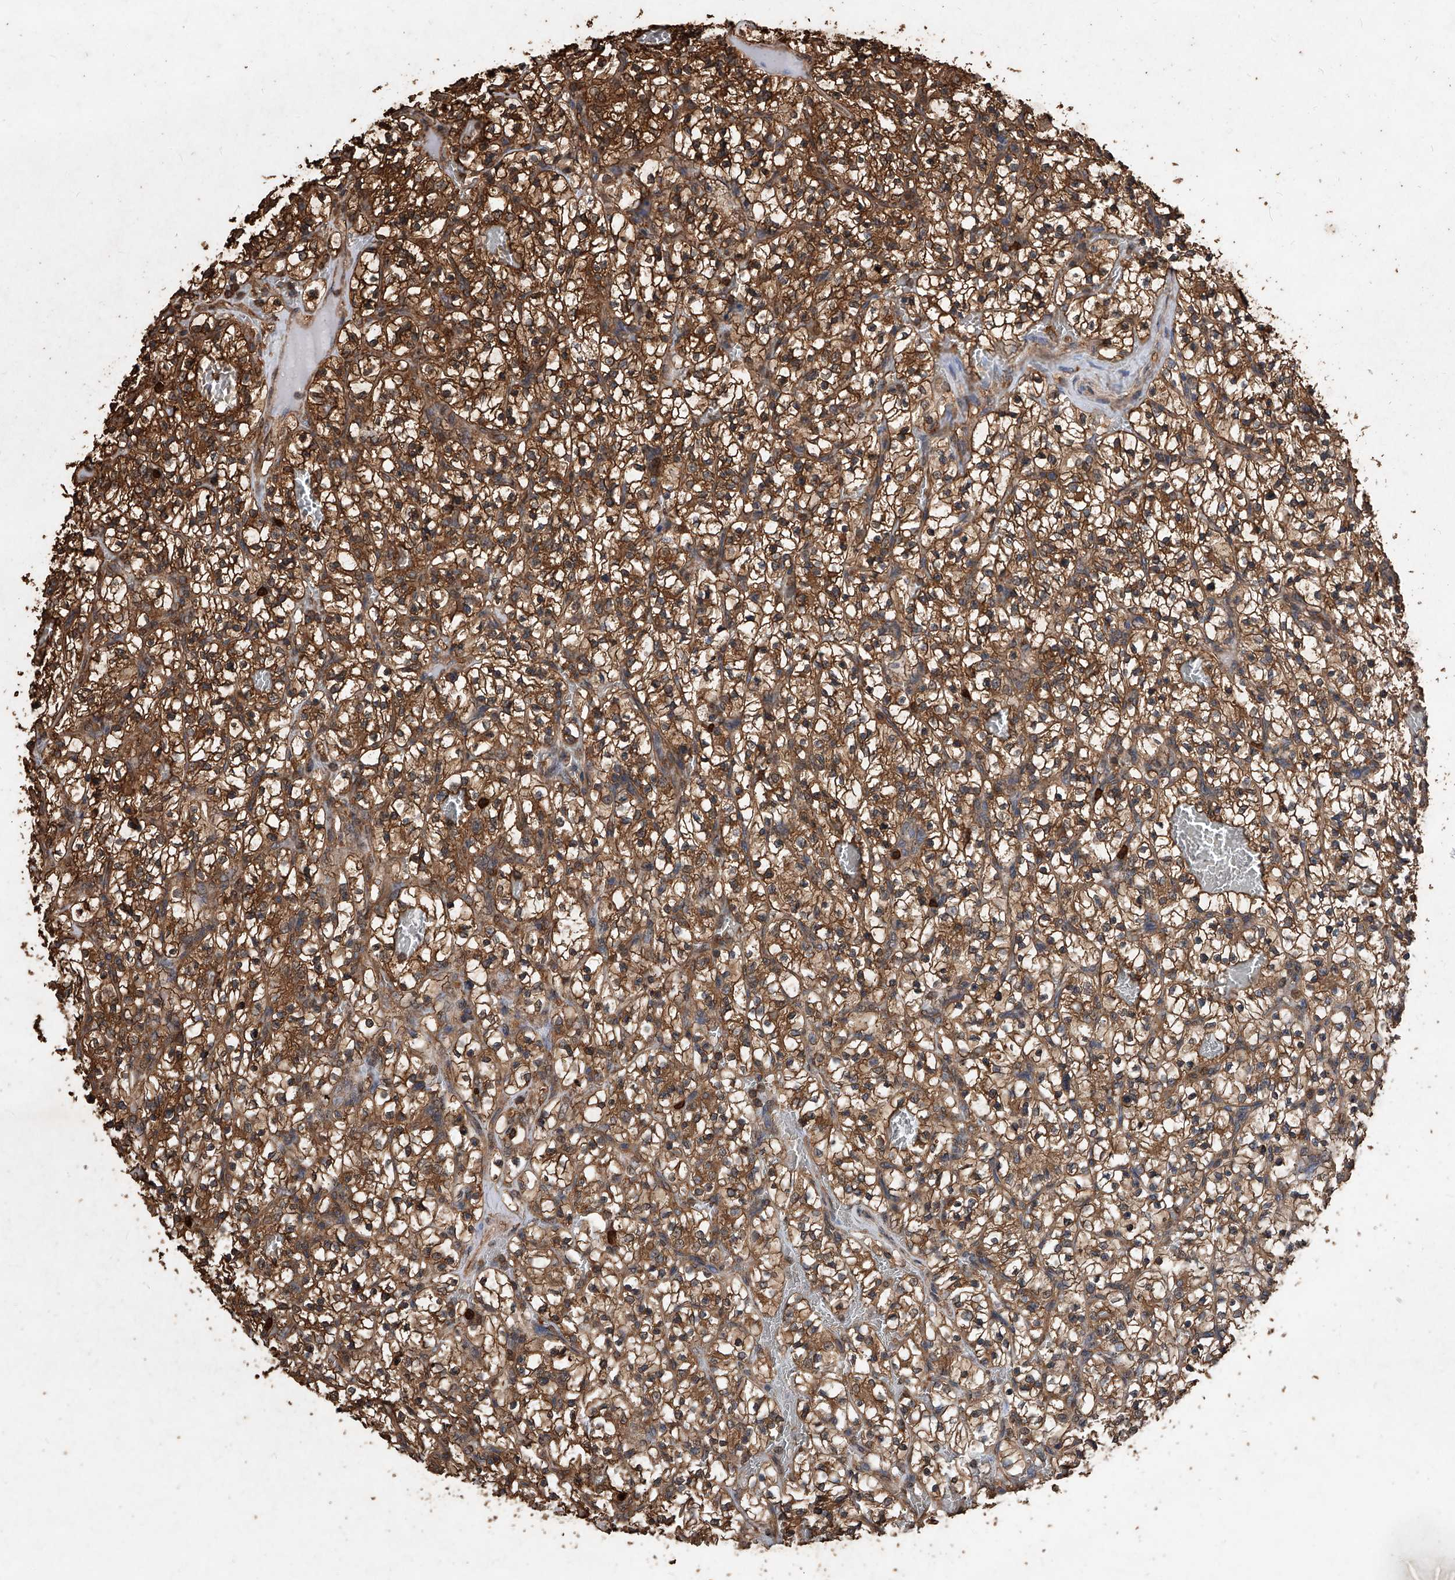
{"staining": {"intensity": "strong", "quantity": ">75%", "location": "cytoplasmic/membranous"}, "tissue": "renal cancer", "cell_type": "Tumor cells", "image_type": "cancer", "snomed": [{"axis": "morphology", "description": "Adenocarcinoma, NOS"}, {"axis": "topography", "description": "Kidney"}], "caption": "Protein expression analysis of adenocarcinoma (renal) demonstrates strong cytoplasmic/membranous positivity in approximately >75% of tumor cells. The staining was performed using DAB (3,3'-diaminobenzidine) to visualize the protein expression in brown, while the nuclei were stained in blue with hematoxylin (Magnification: 20x).", "gene": "UCP2", "patient": {"sex": "female", "age": 57}}